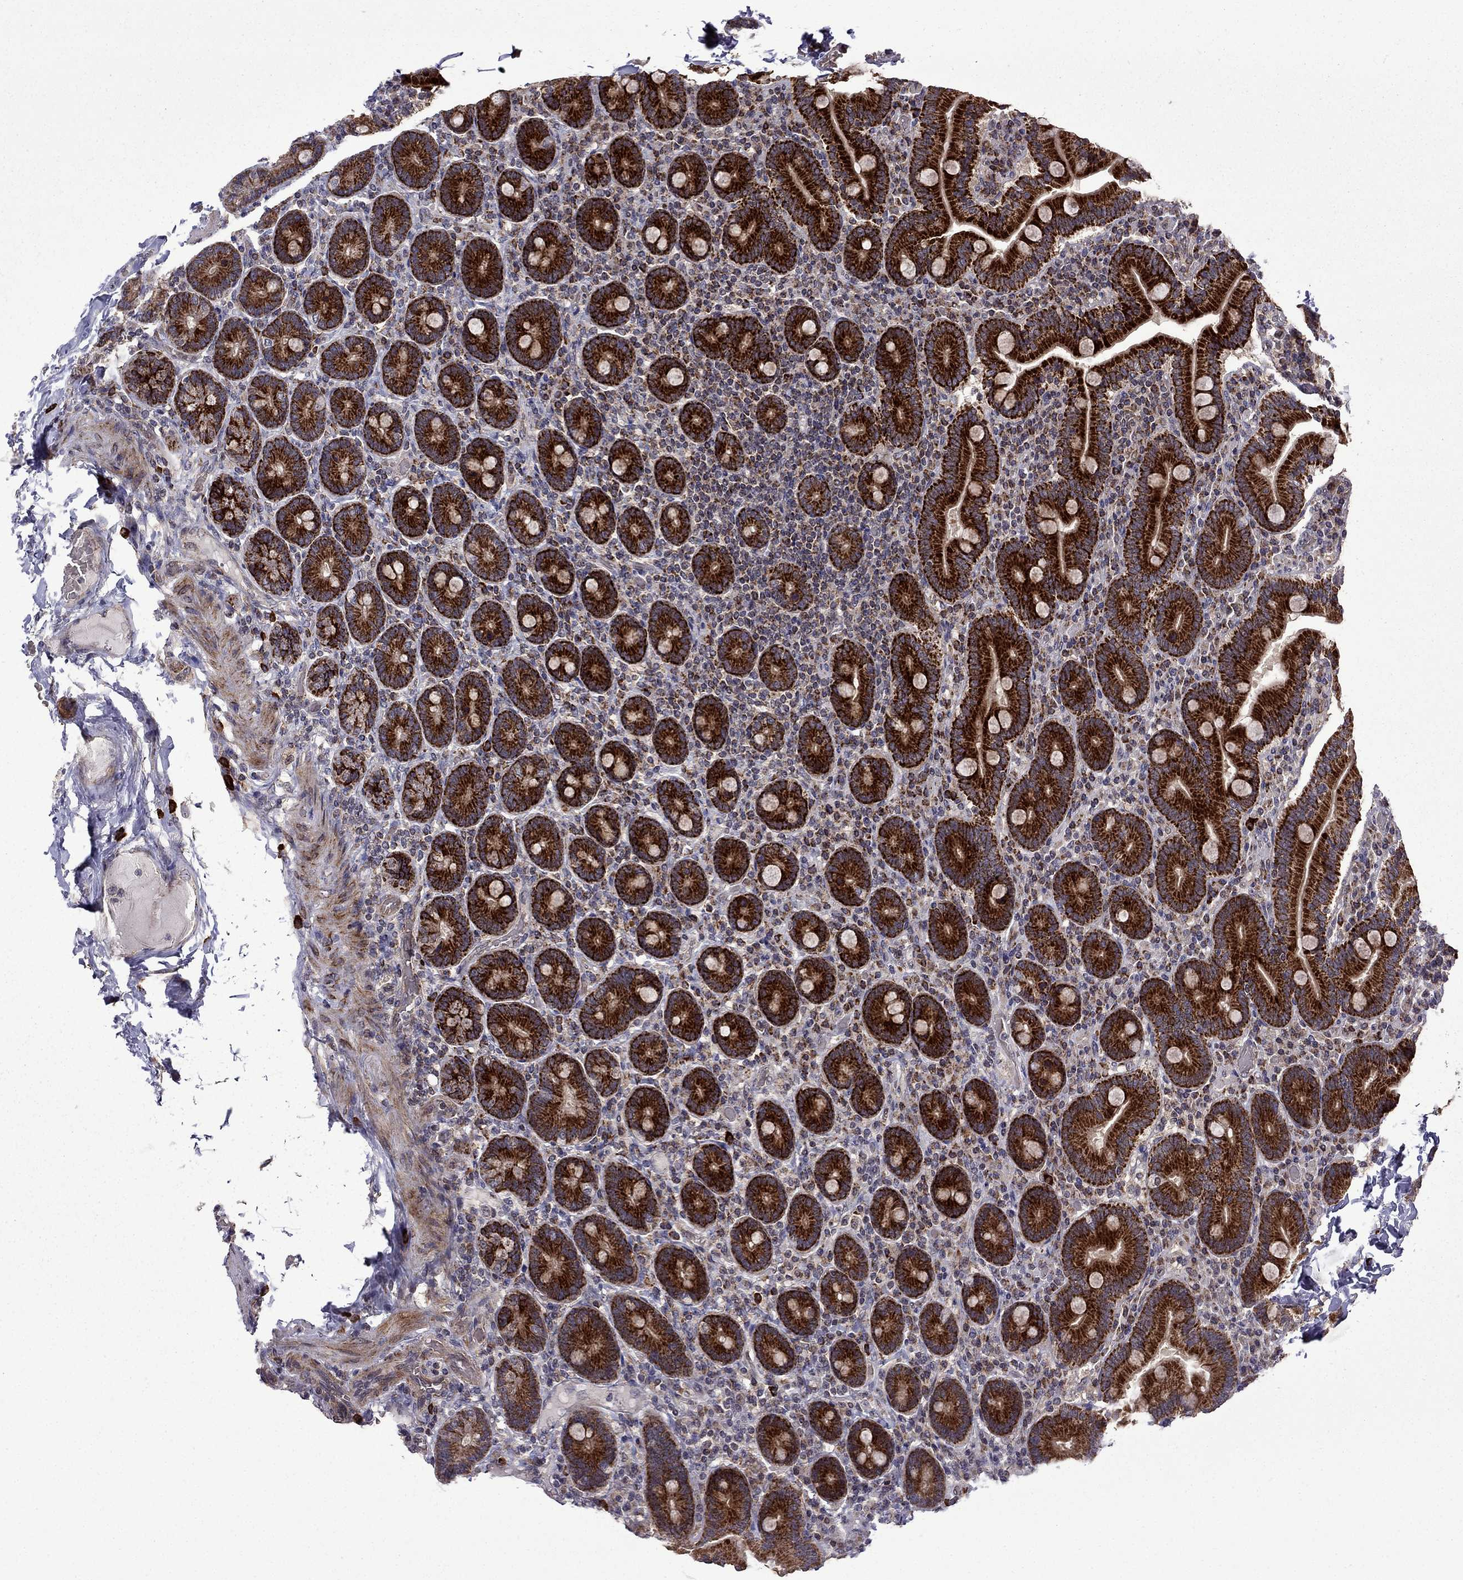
{"staining": {"intensity": "strong", "quantity": ">75%", "location": "cytoplasmic/membranous"}, "tissue": "duodenum", "cell_type": "Glandular cells", "image_type": "normal", "snomed": [{"axis": "morphology", "description": "Normal tissue, NOS"}, {"axis": "topography", "description": "Duodenum"}], "caption": "Immunohistochemistry of unremarkable human duodenum reveals high levels of strong cytoplasmic/membranous staining in about >75% of glandular cells. (DAB = brown stain, brightfield microscopy at high magnification).", "gene": "TAB2", "patient": {"sex": "female", "age": 62}}